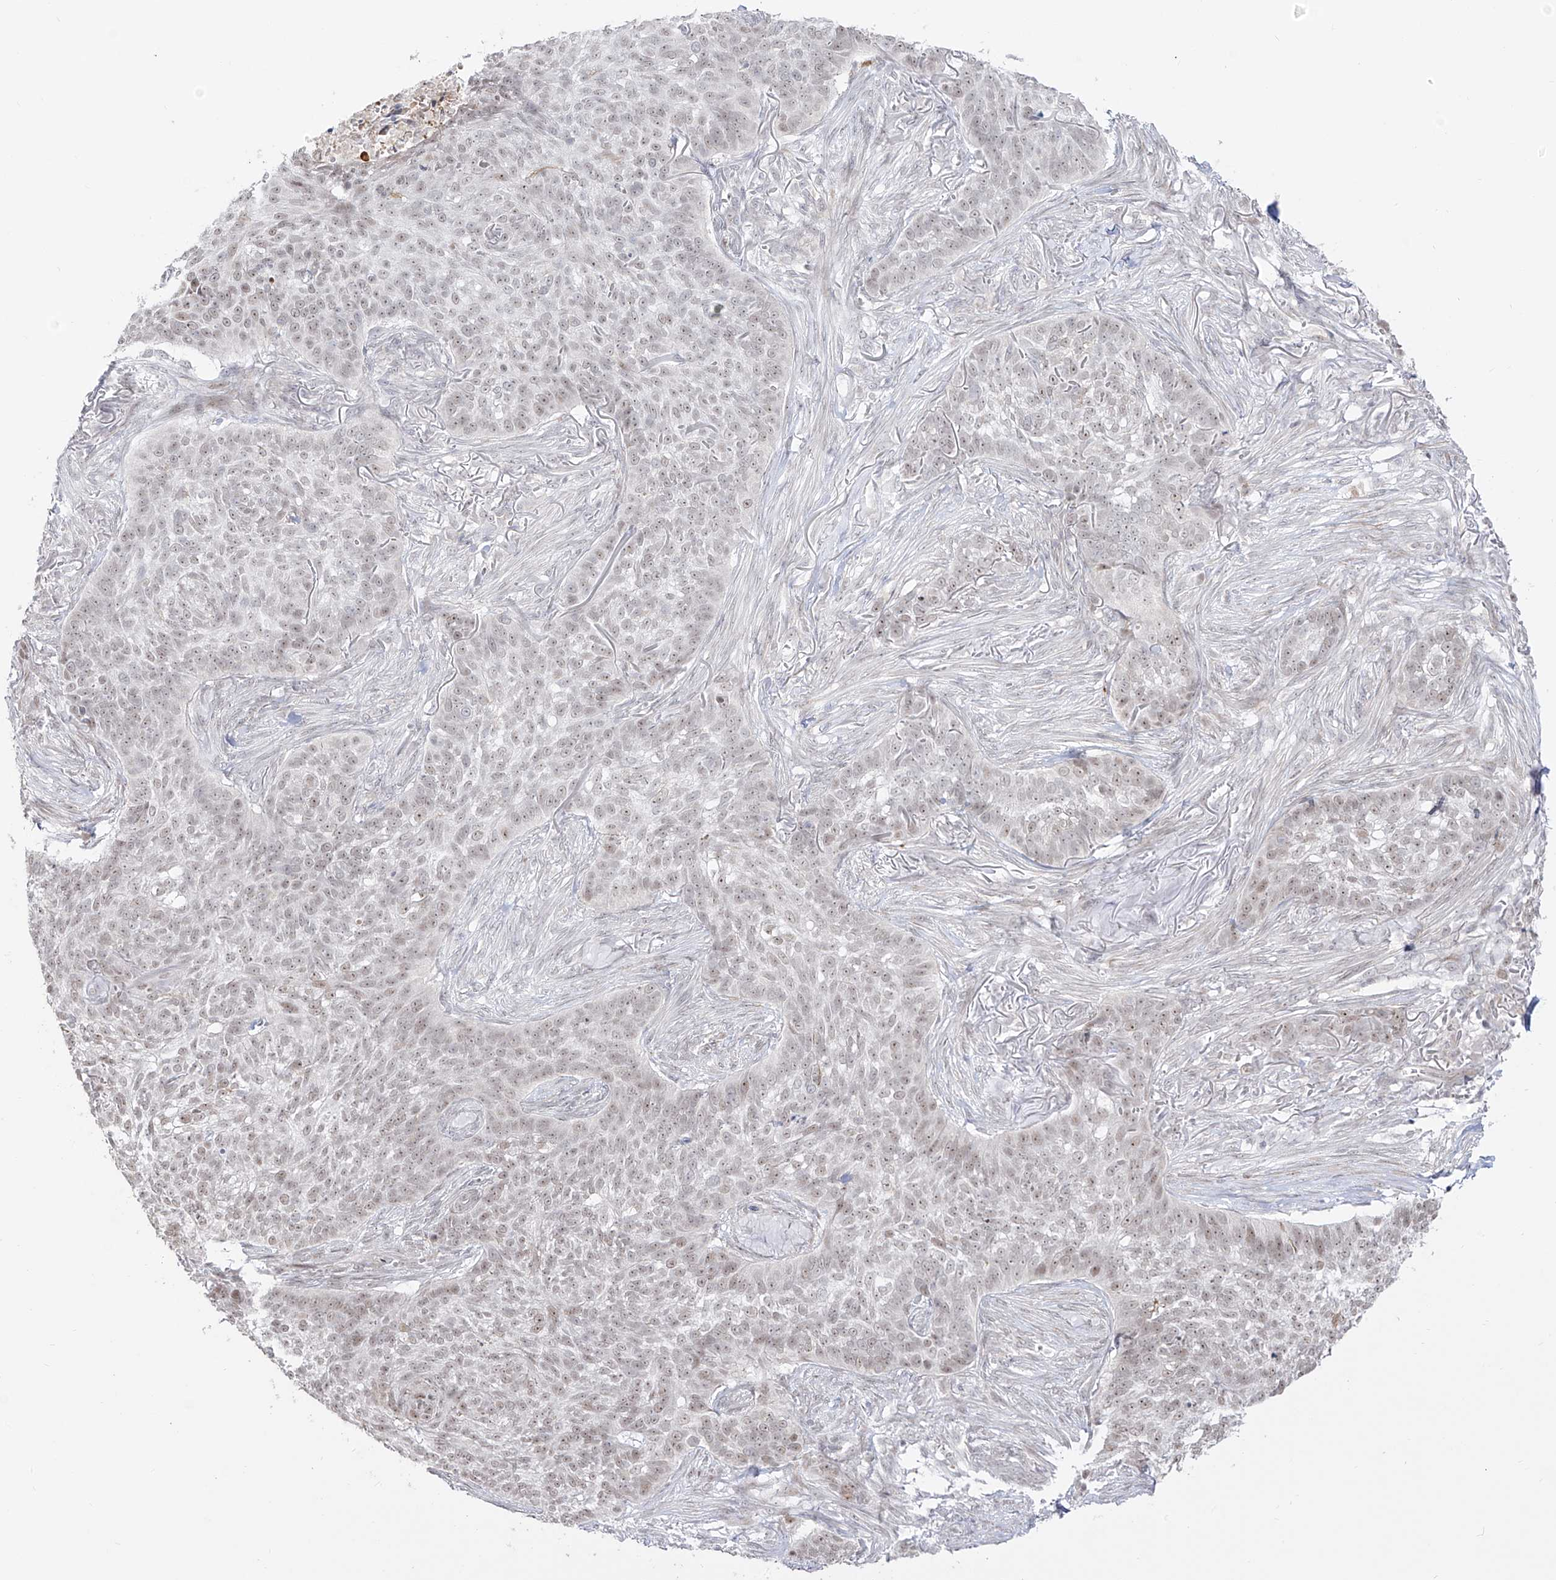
{"staining": {"intensity": "weak", "quantity": "25%-75%", "location": "nuclear"}, "tissue": "skin cancer", "cell_type": "Tumor cells", "image_type": "cancer", "snomed": [{"axis": "morphology", "description": "Basal cell carcinoma"}, {"axis": "topography", "description": "Skin"}], "caption": "Protein staining exhibits weak nuclear positivity in approximately 25%-75% of tumor cells in skin basal cell carcinoma.", "gene": "ZNF180", "patient": {"sex": "male", "age": 85}}